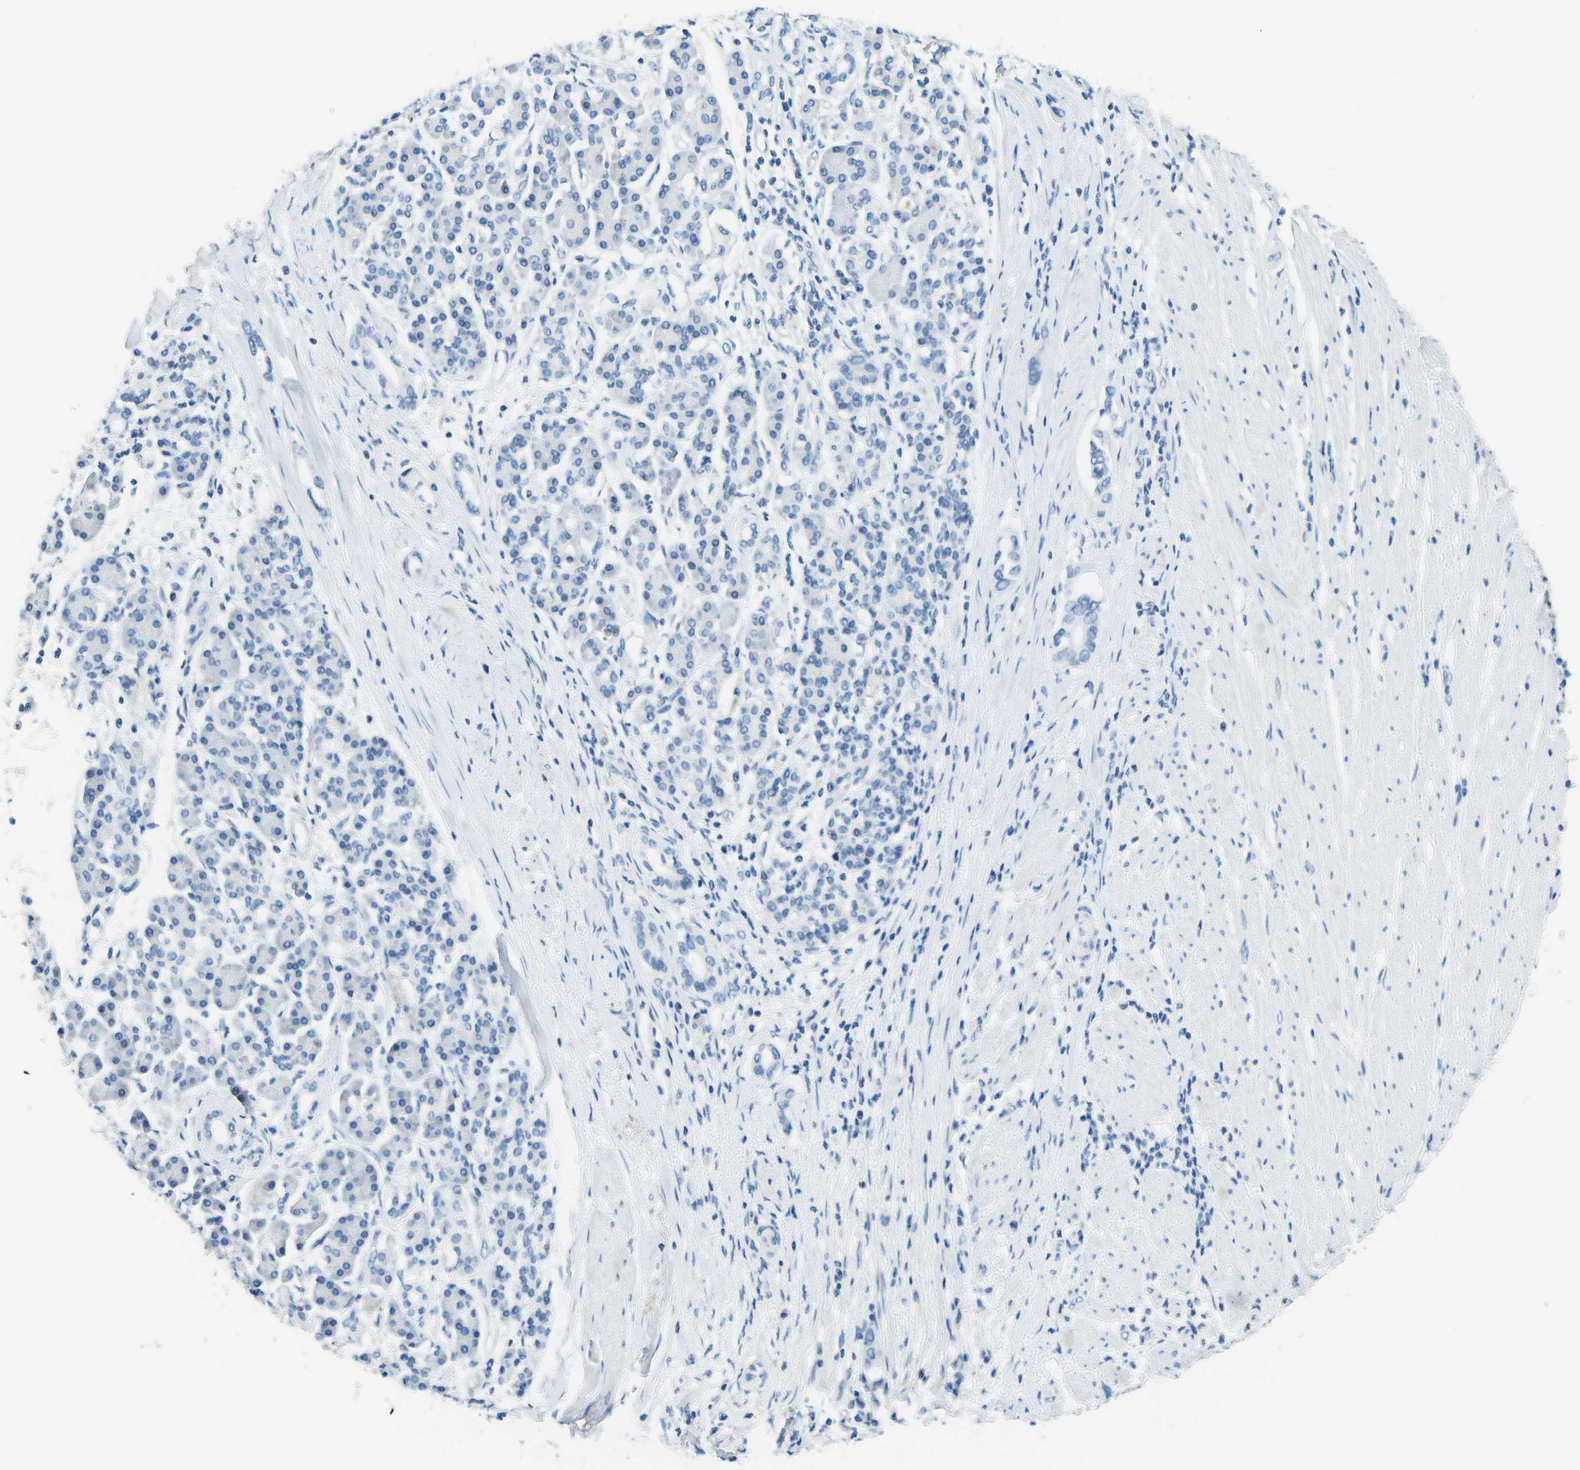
{"staining": {"intensity": "negative", "quantity": "none", "location": "none"}, "tissue": "pancreatic cancer", "cell_type": "Tumor cells", "image_type": "cancer", "snomed": [{"axis": "morphology", "description": "Adenocarcinoma, NOS"}, {"axis": "topography", "description": "Pancreas"}], "caption": "DAB (3,3'-diaminobenzidine) immunohistochemical staining of pancreatic adenocarcinoma reveals no significant staining in tumor cells.", "gene": "C1S", "patient": {"sex": "female", "age": 57}}